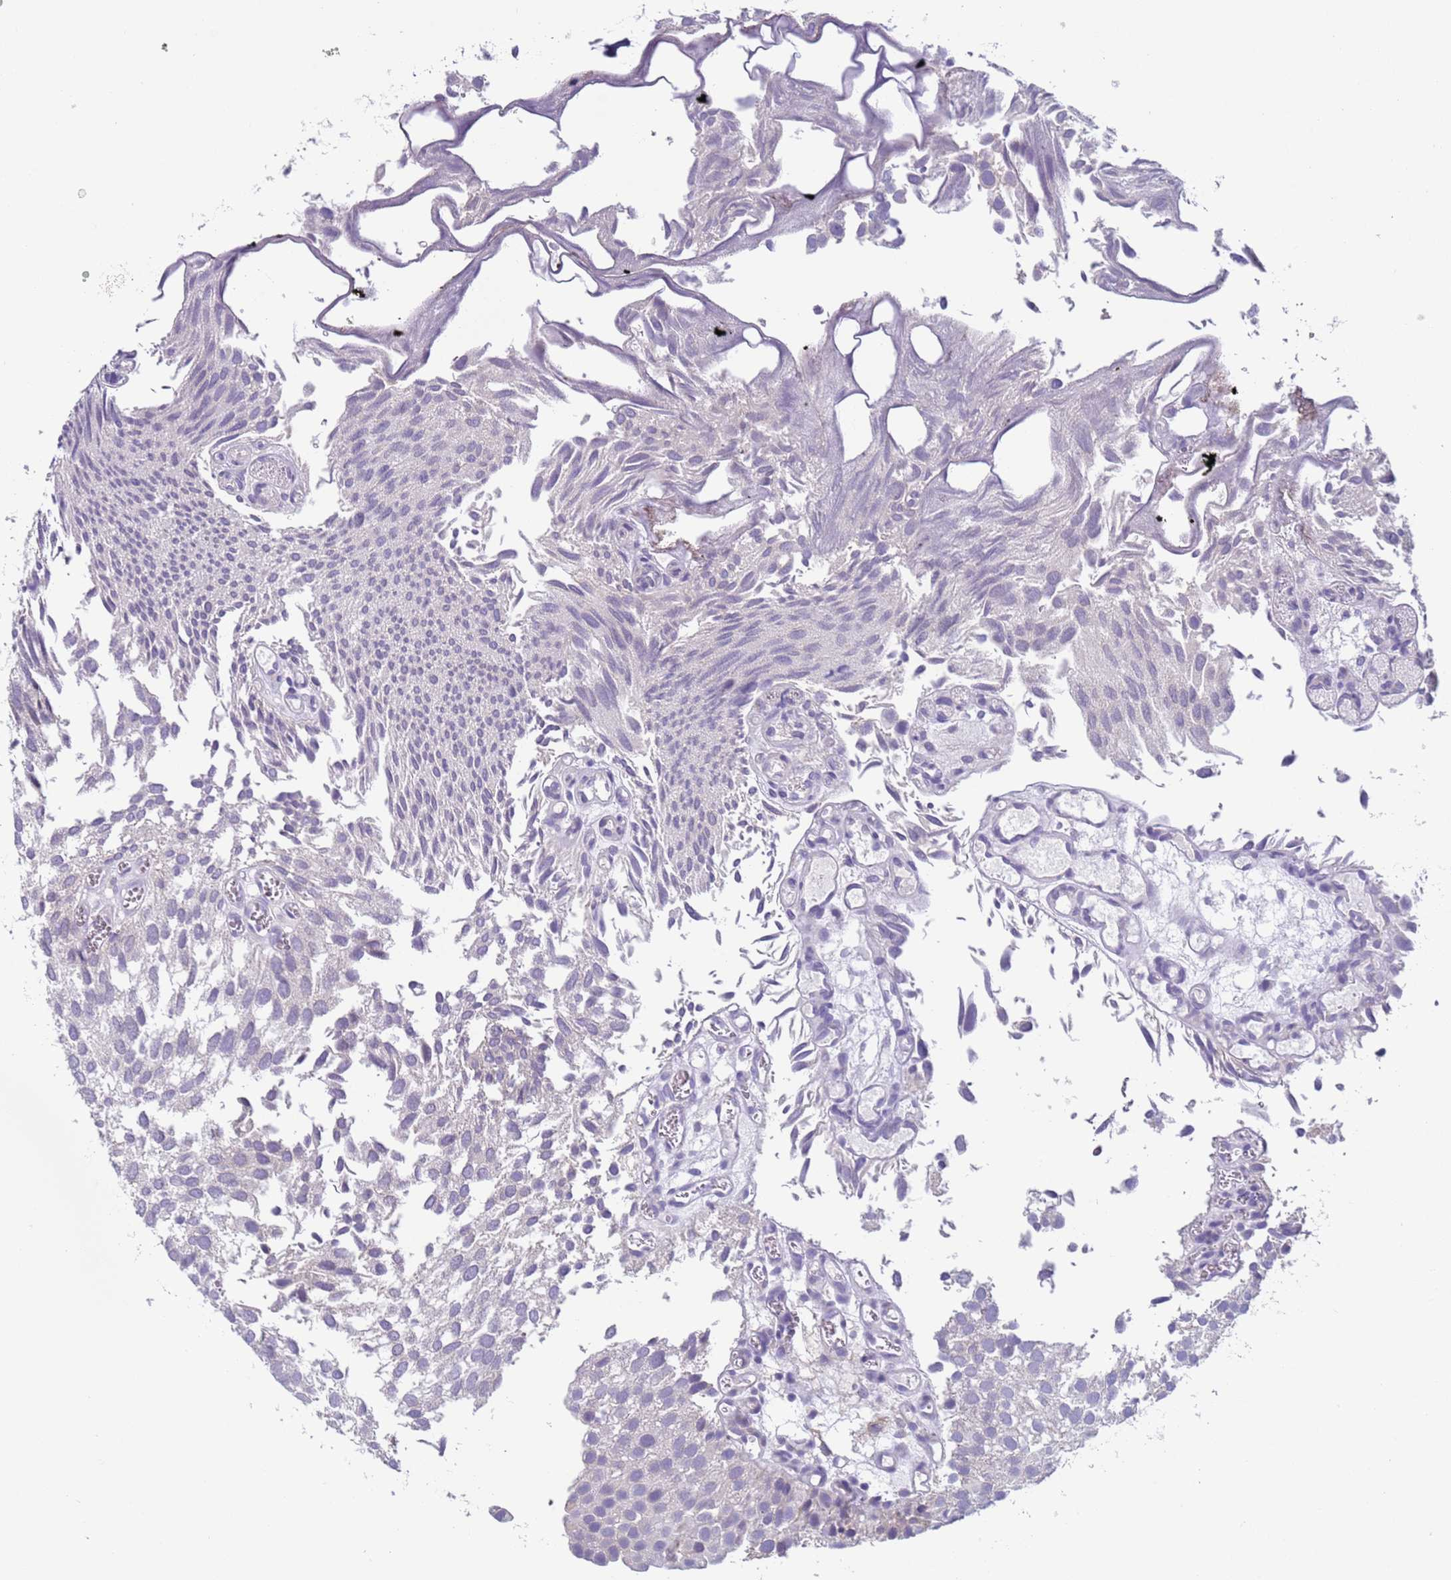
{"staining": {"intensity": "negative", "quantity": "none", "location": "none"}, "tissue": "urothelial cancer", "cell_type": "Tumor cells", "image_type": "cancer", "snomed": [{"axis": "morphology", "description": "Urothelial carcinoma, Low grade"}, {"axis": "topography", "description": "Urinary bladder"}], "caption": "Urothelial cancer stained for a protein using immunohistochemistry demonstrates no expression tumor cells.", "gene": "NPAP1", "patient": {"sex": "male", "age": 88}}